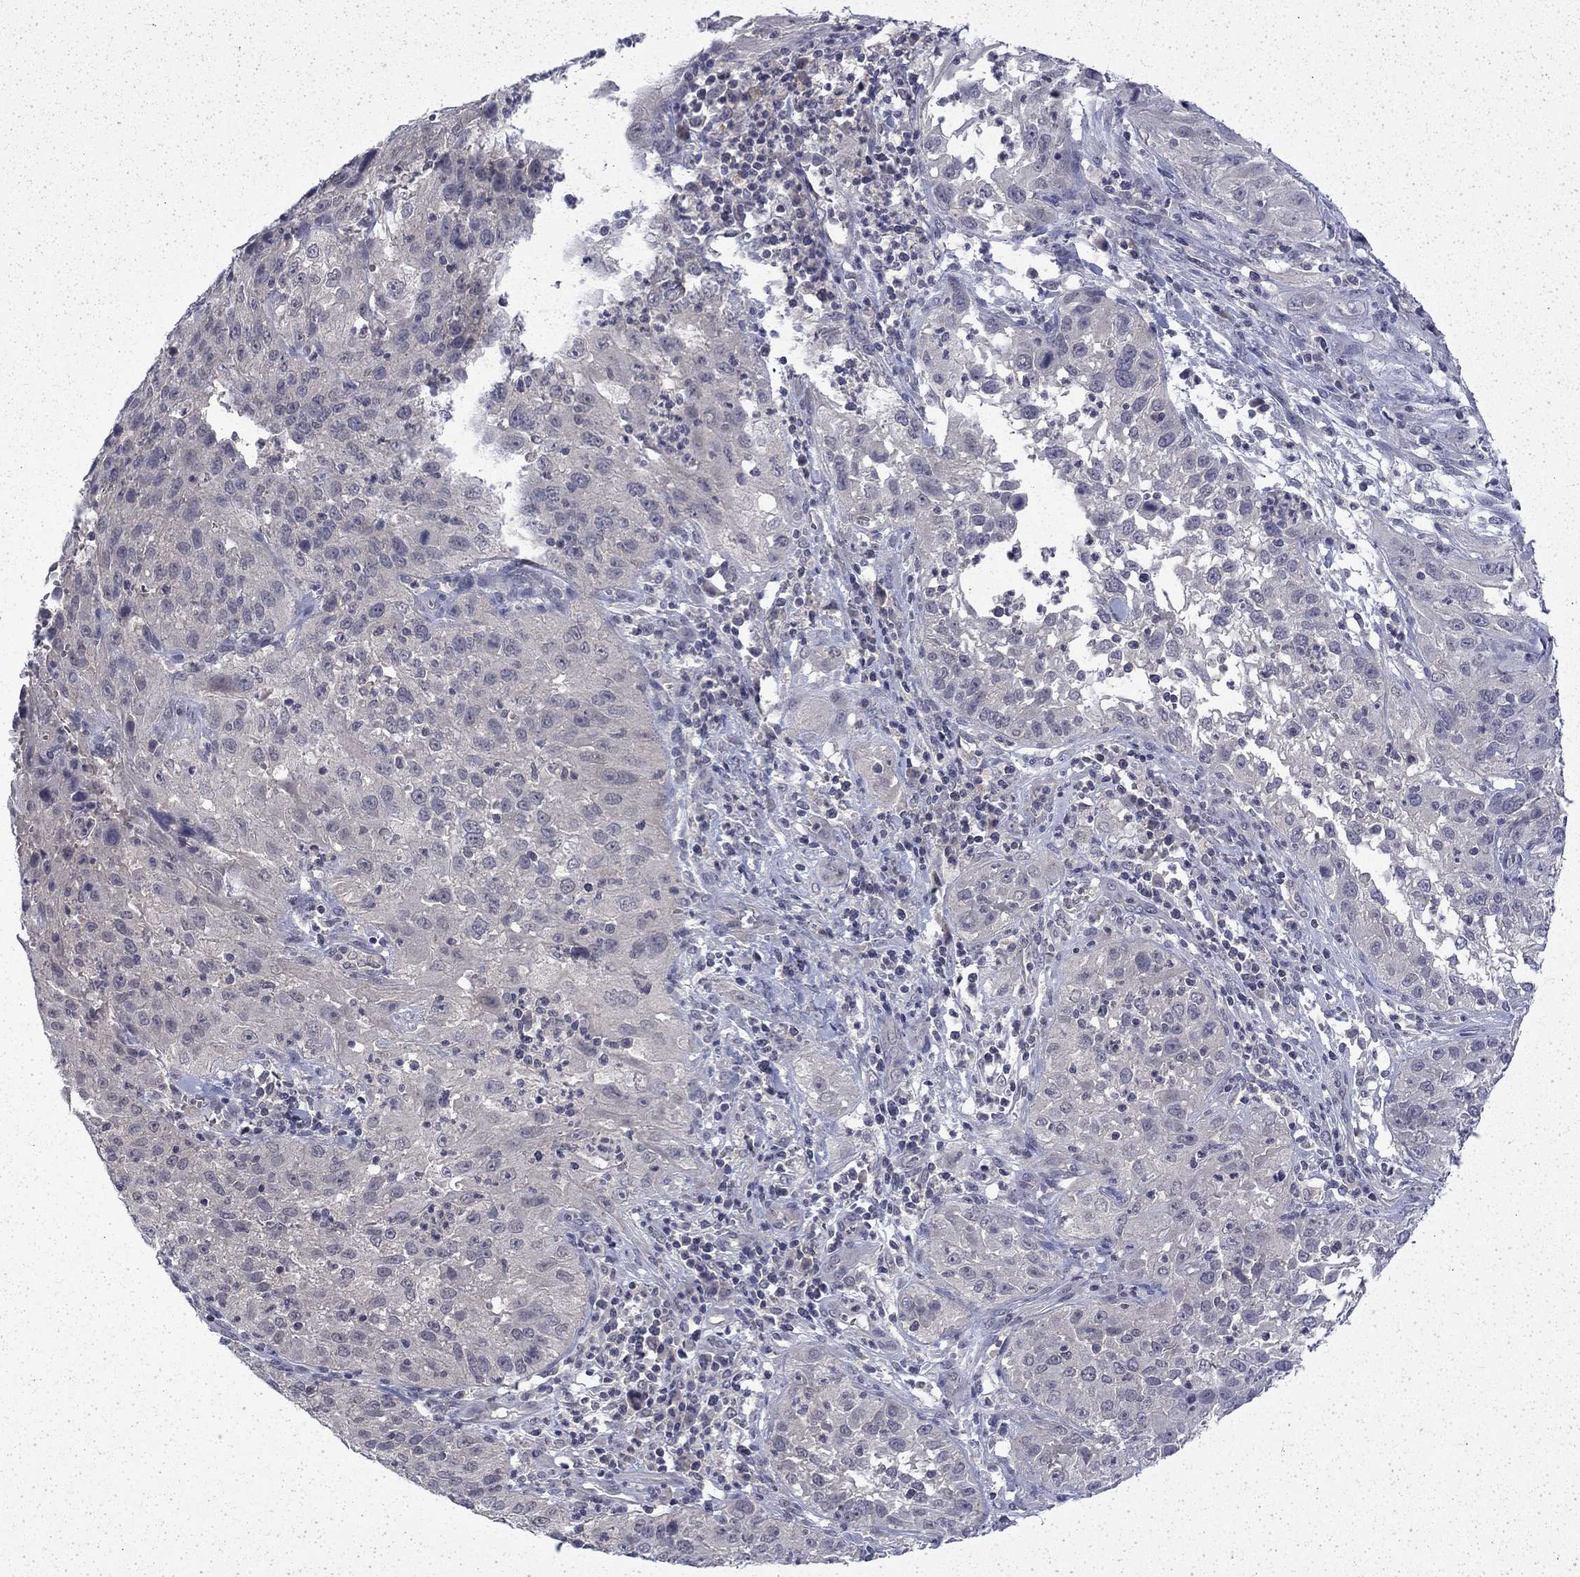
{"staining": {"intensity": "negative", "quantity": "none", "location": "none"}, "tissue": "cervical cancer", "cell_type": "Tumor cells", "image_type": "cancer", "snomed": [{"axis": "morphology", "description": "Squamous cell carcinoma, NOS"}, {"axis": "topography", "description": "Cervix"}], "caption": "Immunohistochemistry histopathology image of neoplastic tissue: human cervical cancer stained with DAB (3,3'-diaminobenzidine) exhibits no significant protein staining in tumor cells. (DAB immunohistochemistry, high magnification).", "gene": "CHAT", "patient": {"sex": "female", "age": 32}}